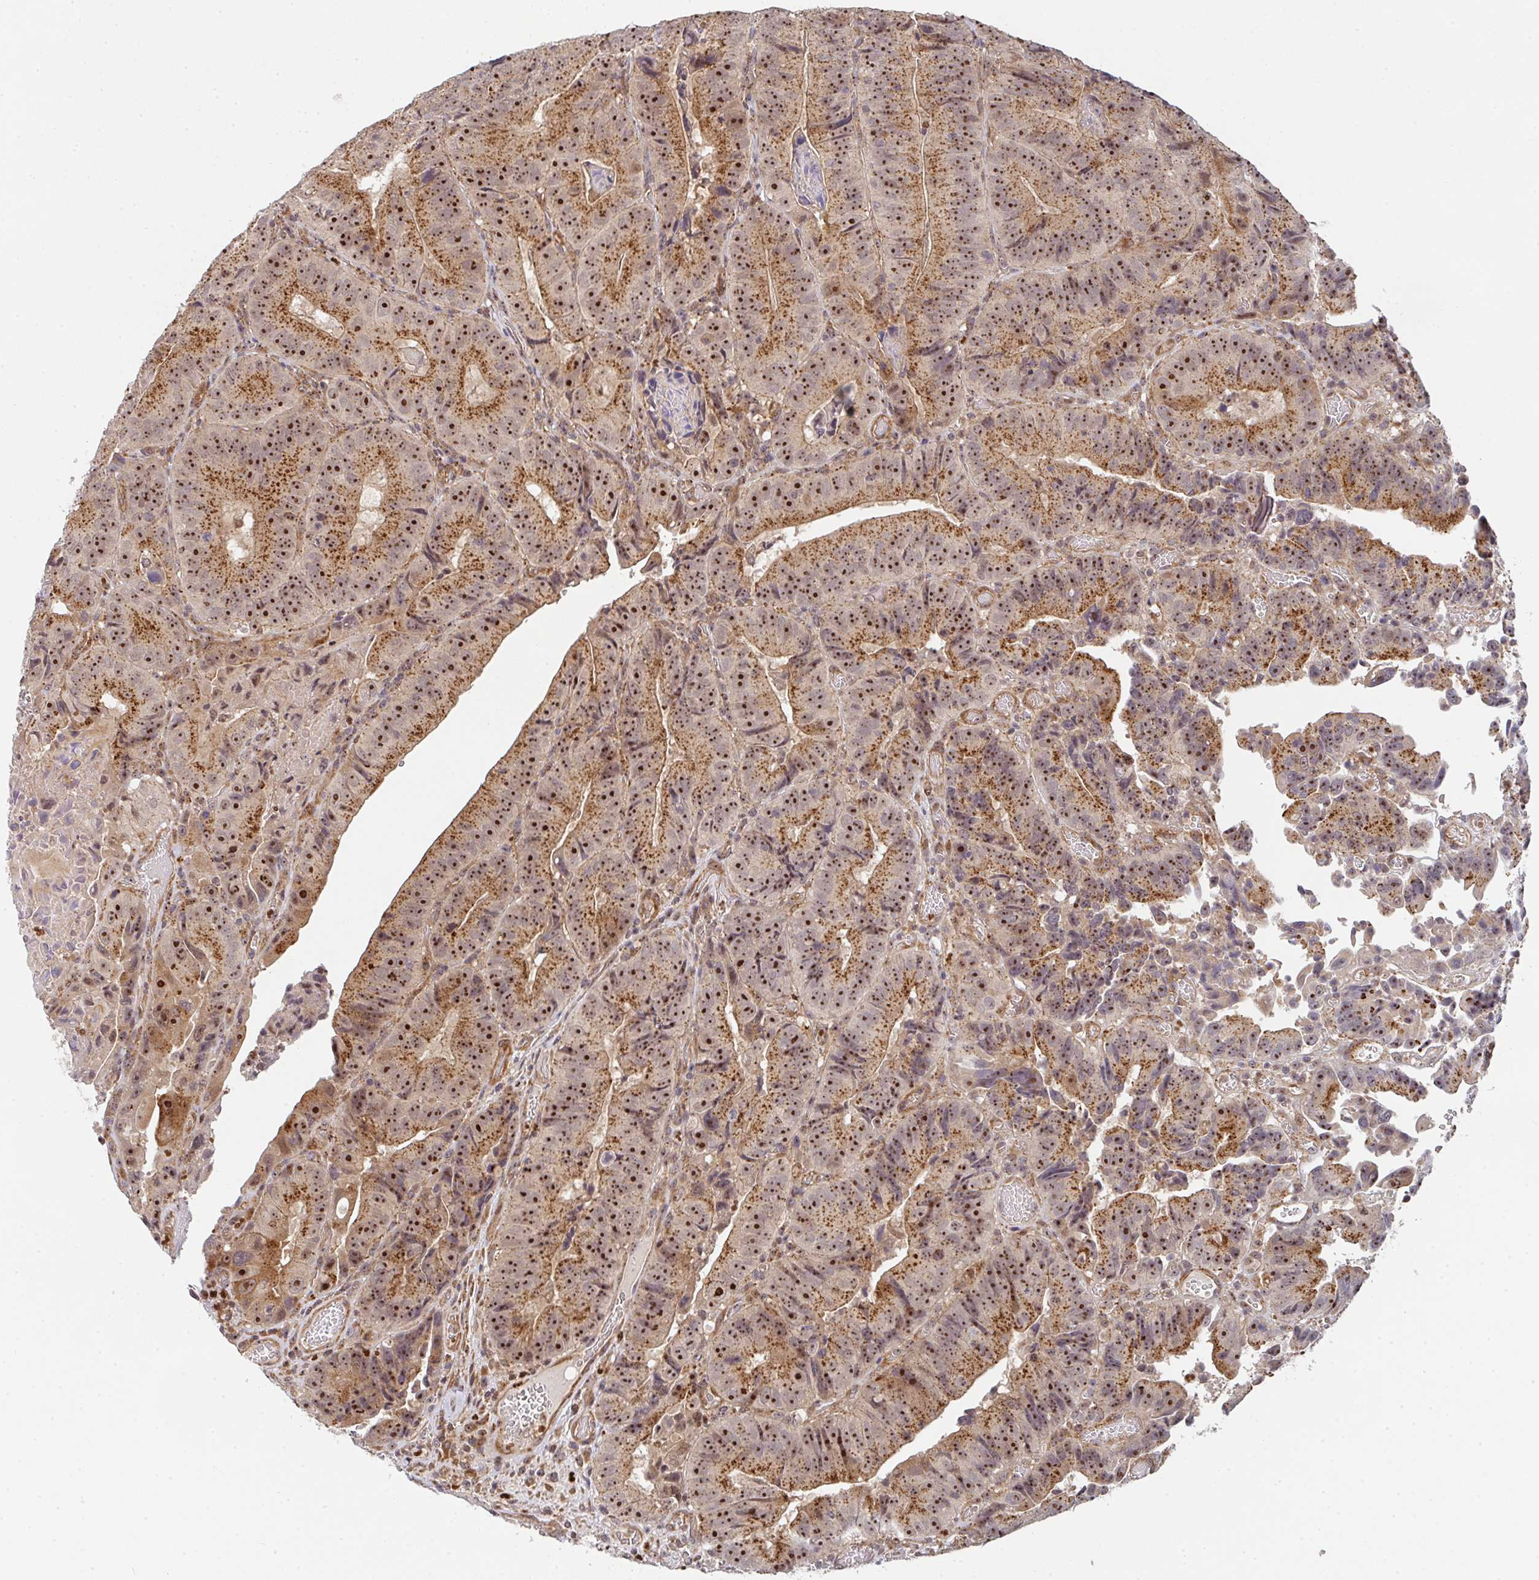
{"staining": {"intensity": "strong", "quantity": ">75%", "location": "cytoplasmic/membranous,nuclear"}, "tissue": "colorectal cancer", "cell_type": "Tumor cells", "image_type": "cancer", "snomed": [{"axis": "morphology", "description": "Adenocarcinoma, NOS"}, {"axis": "topography", "description": "Colon"}], "caption": "High-magnification brightfield microscopy of colorectal cancer stained with DAB (3,3'-diaminobenzidine) (brown) and counterstained with hematoxylin (blue). tumor cells exhibit strong cytoplasmic/membranous and nuclear expression is seen in approximately>75% of cells.", "gene": "SIMC1", "patient": {"sex": "female", "age": 86}}